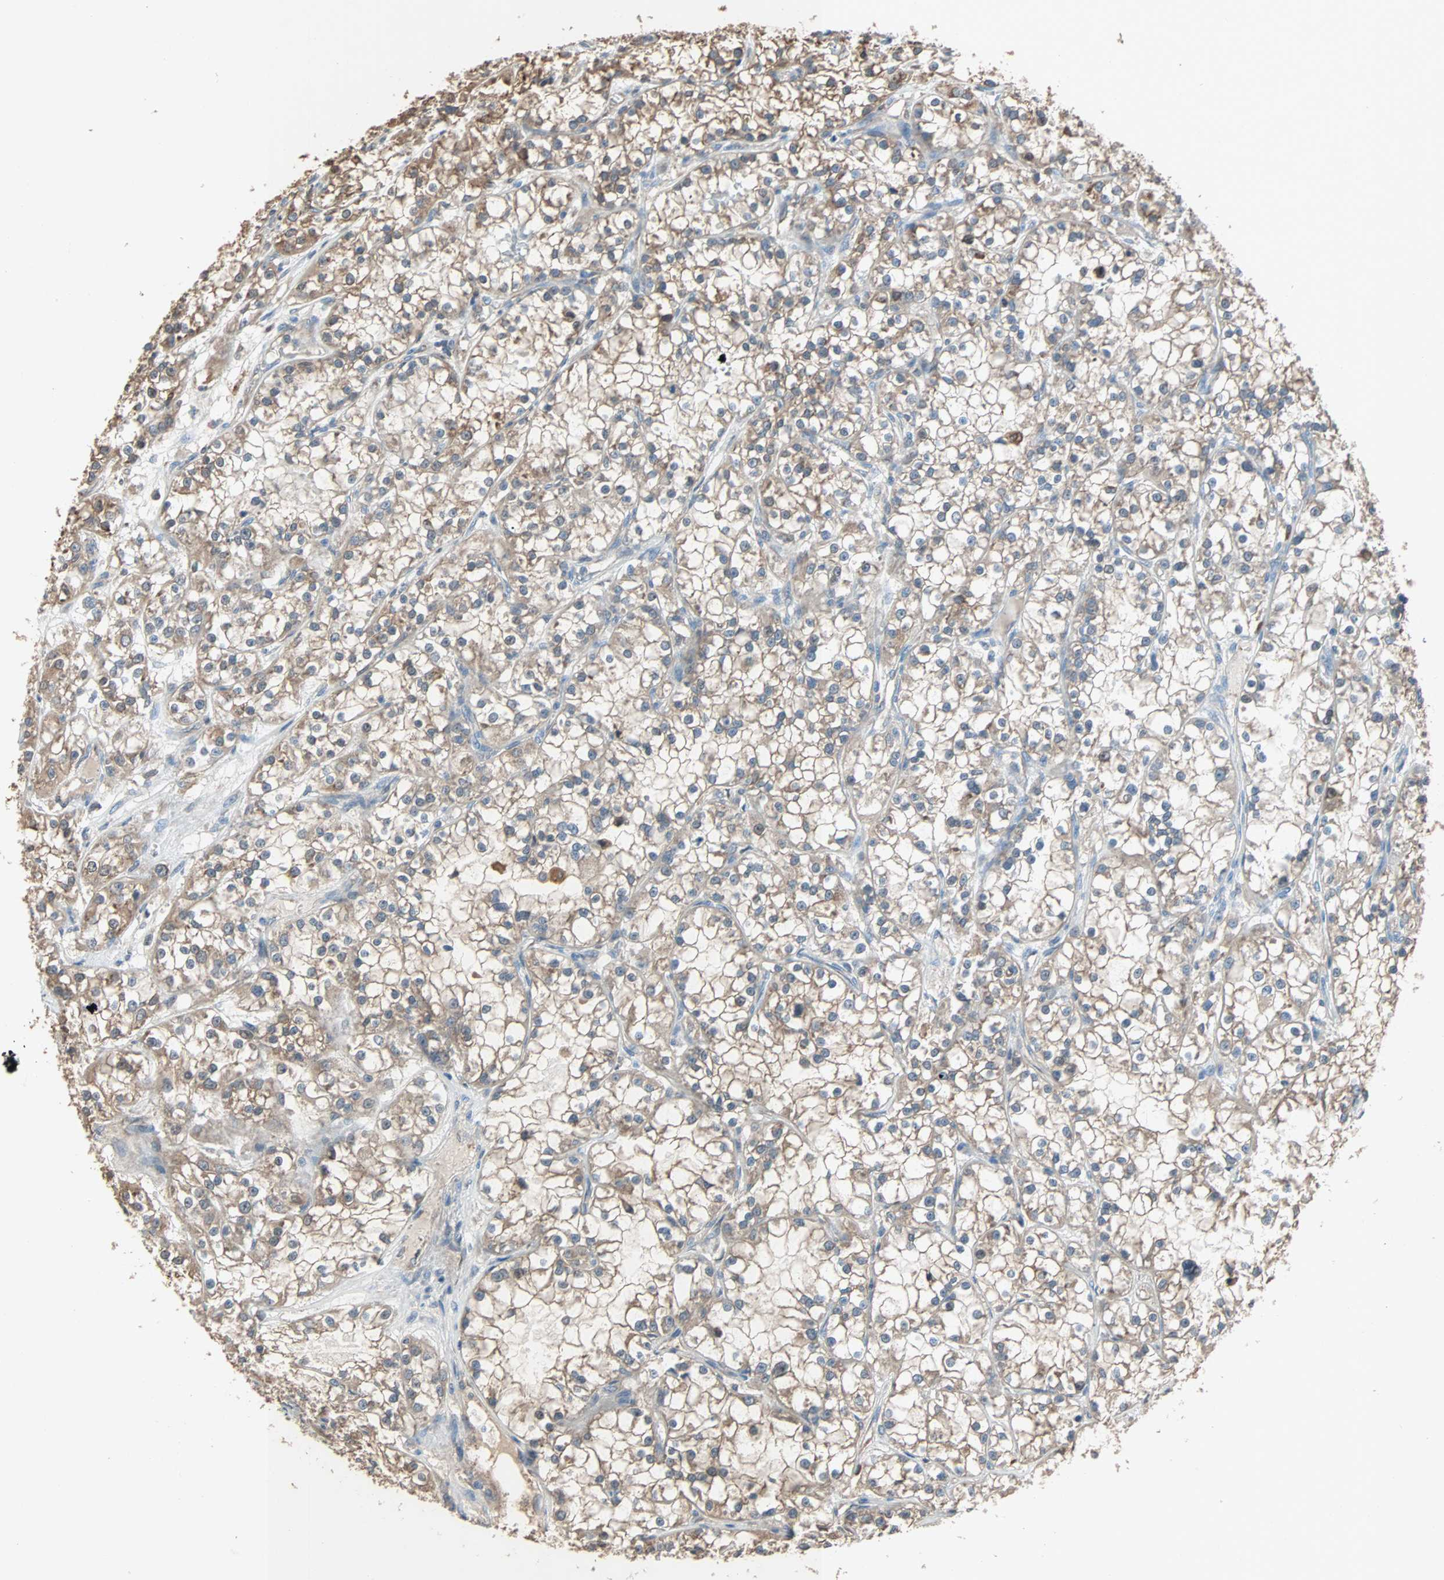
{"staining": {"intensity": "moderate", "quantity": ">75%", "location": "cytoplasmic/membranous"}, "tissue": "renal cancer", "cell_type": "Tumor cells", "image_type": "cancer", "snomed": [{"axis": "morphology", "description": "Adenocarcinoma, NOS"}, {"axis": "topography", "description": "Kidney"}], "caption": "Adenocarcinoma (renal) was stained to show a protein in brown. There is medium levels of moderate cytoplasmic/membranous positivity in approximately >75% of tumor cells.", "gene": "PRDX1", "patient": {"sex": "female", "age": 52}}